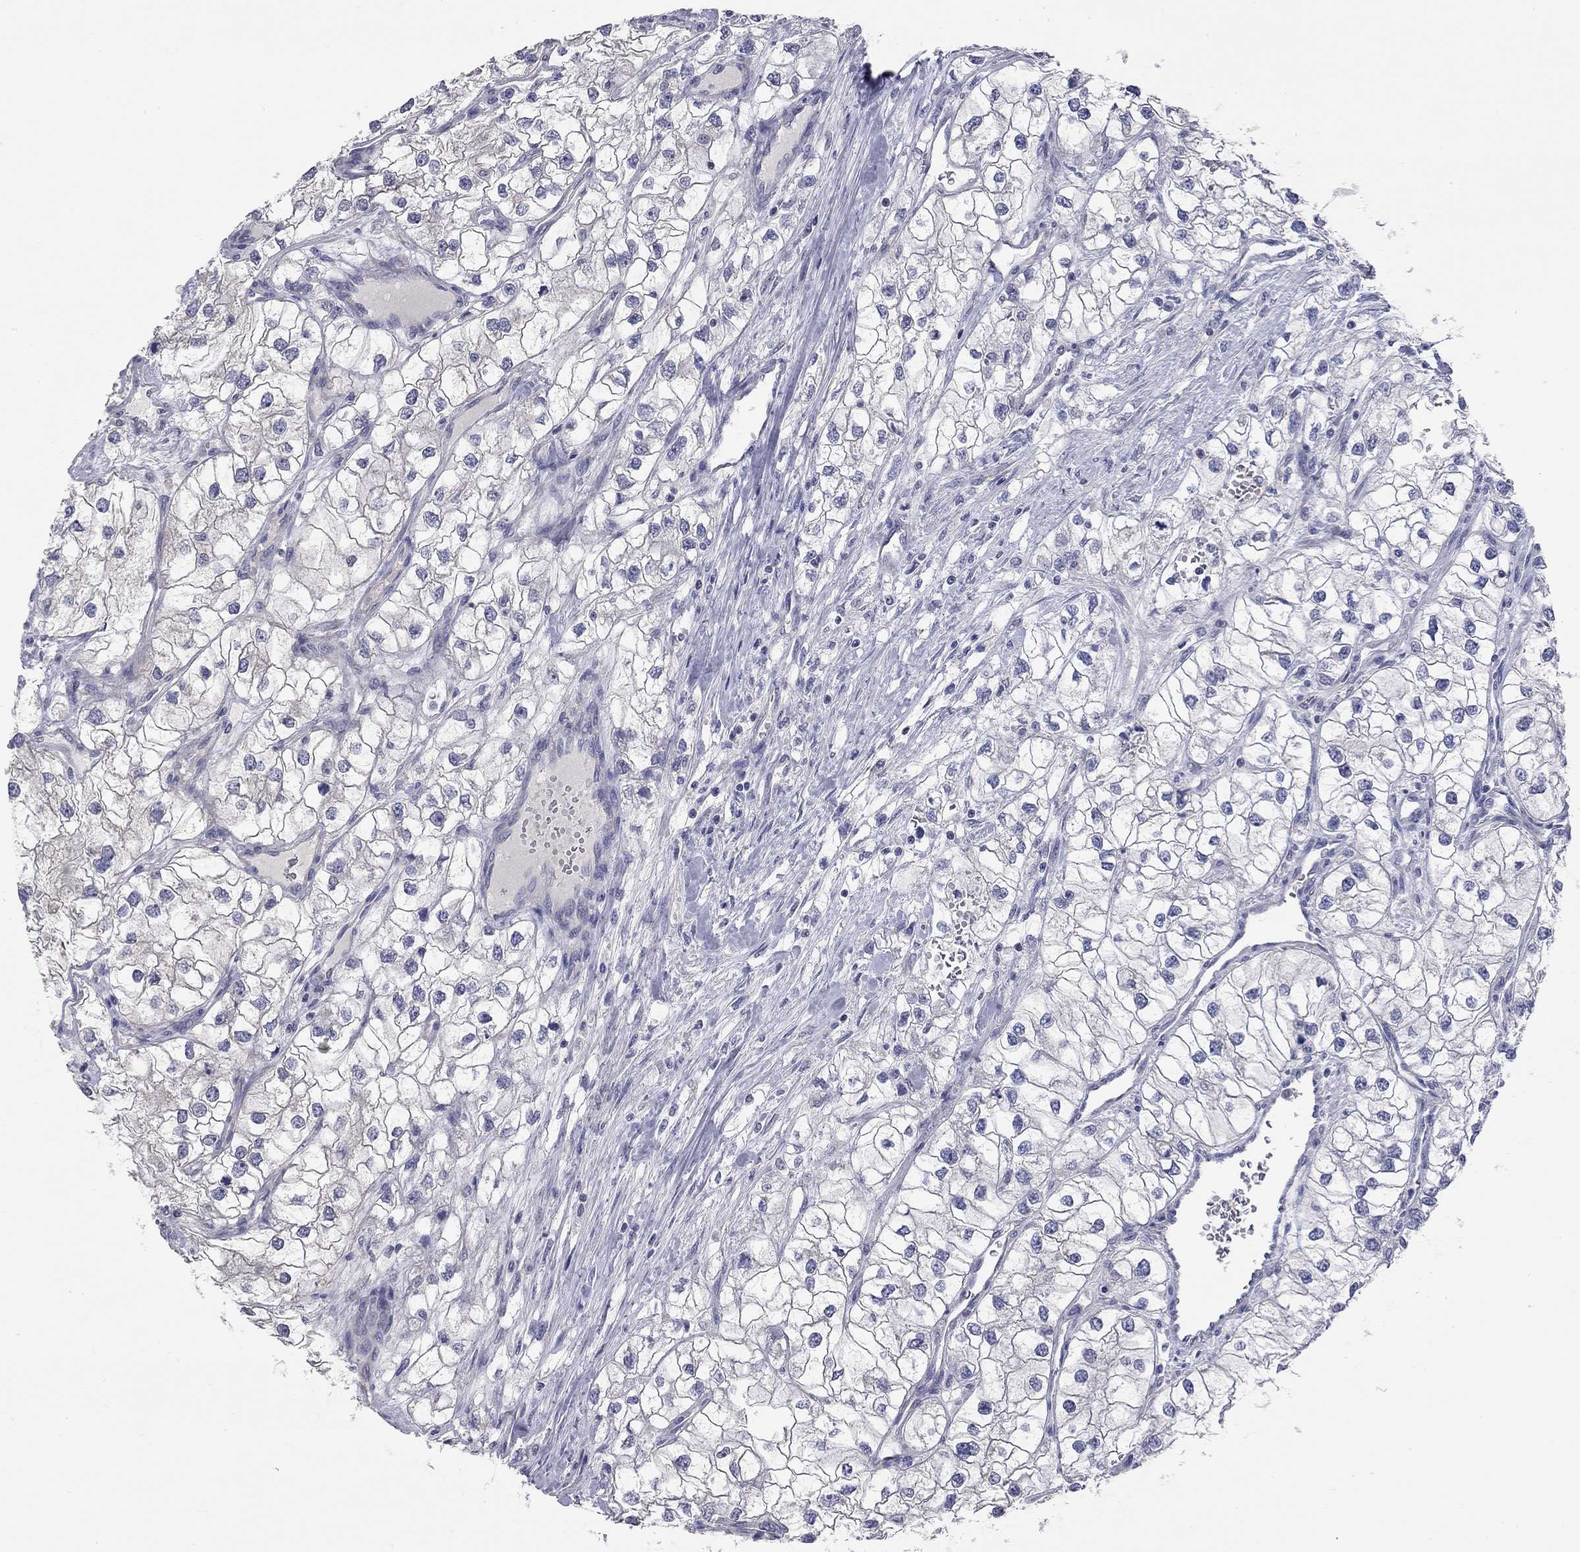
{"staining": {"intensity": "negative", "quantity": "none", "location": "none"}, "tissue": "renal cancer", "cell_type": "Tumor cells", "image_type": "cancer", "snomed": [{"axis": "morphology", "description": "Adenocarcinoma, NOS"}, {"axis": "topography", "description": "Kidney"}], "caption": "Tumor cells are negative for protein expression in human adenocarcinoma (renal).", "gene": "CFAP161", "patient": {"sex": "male", "age": 59}}